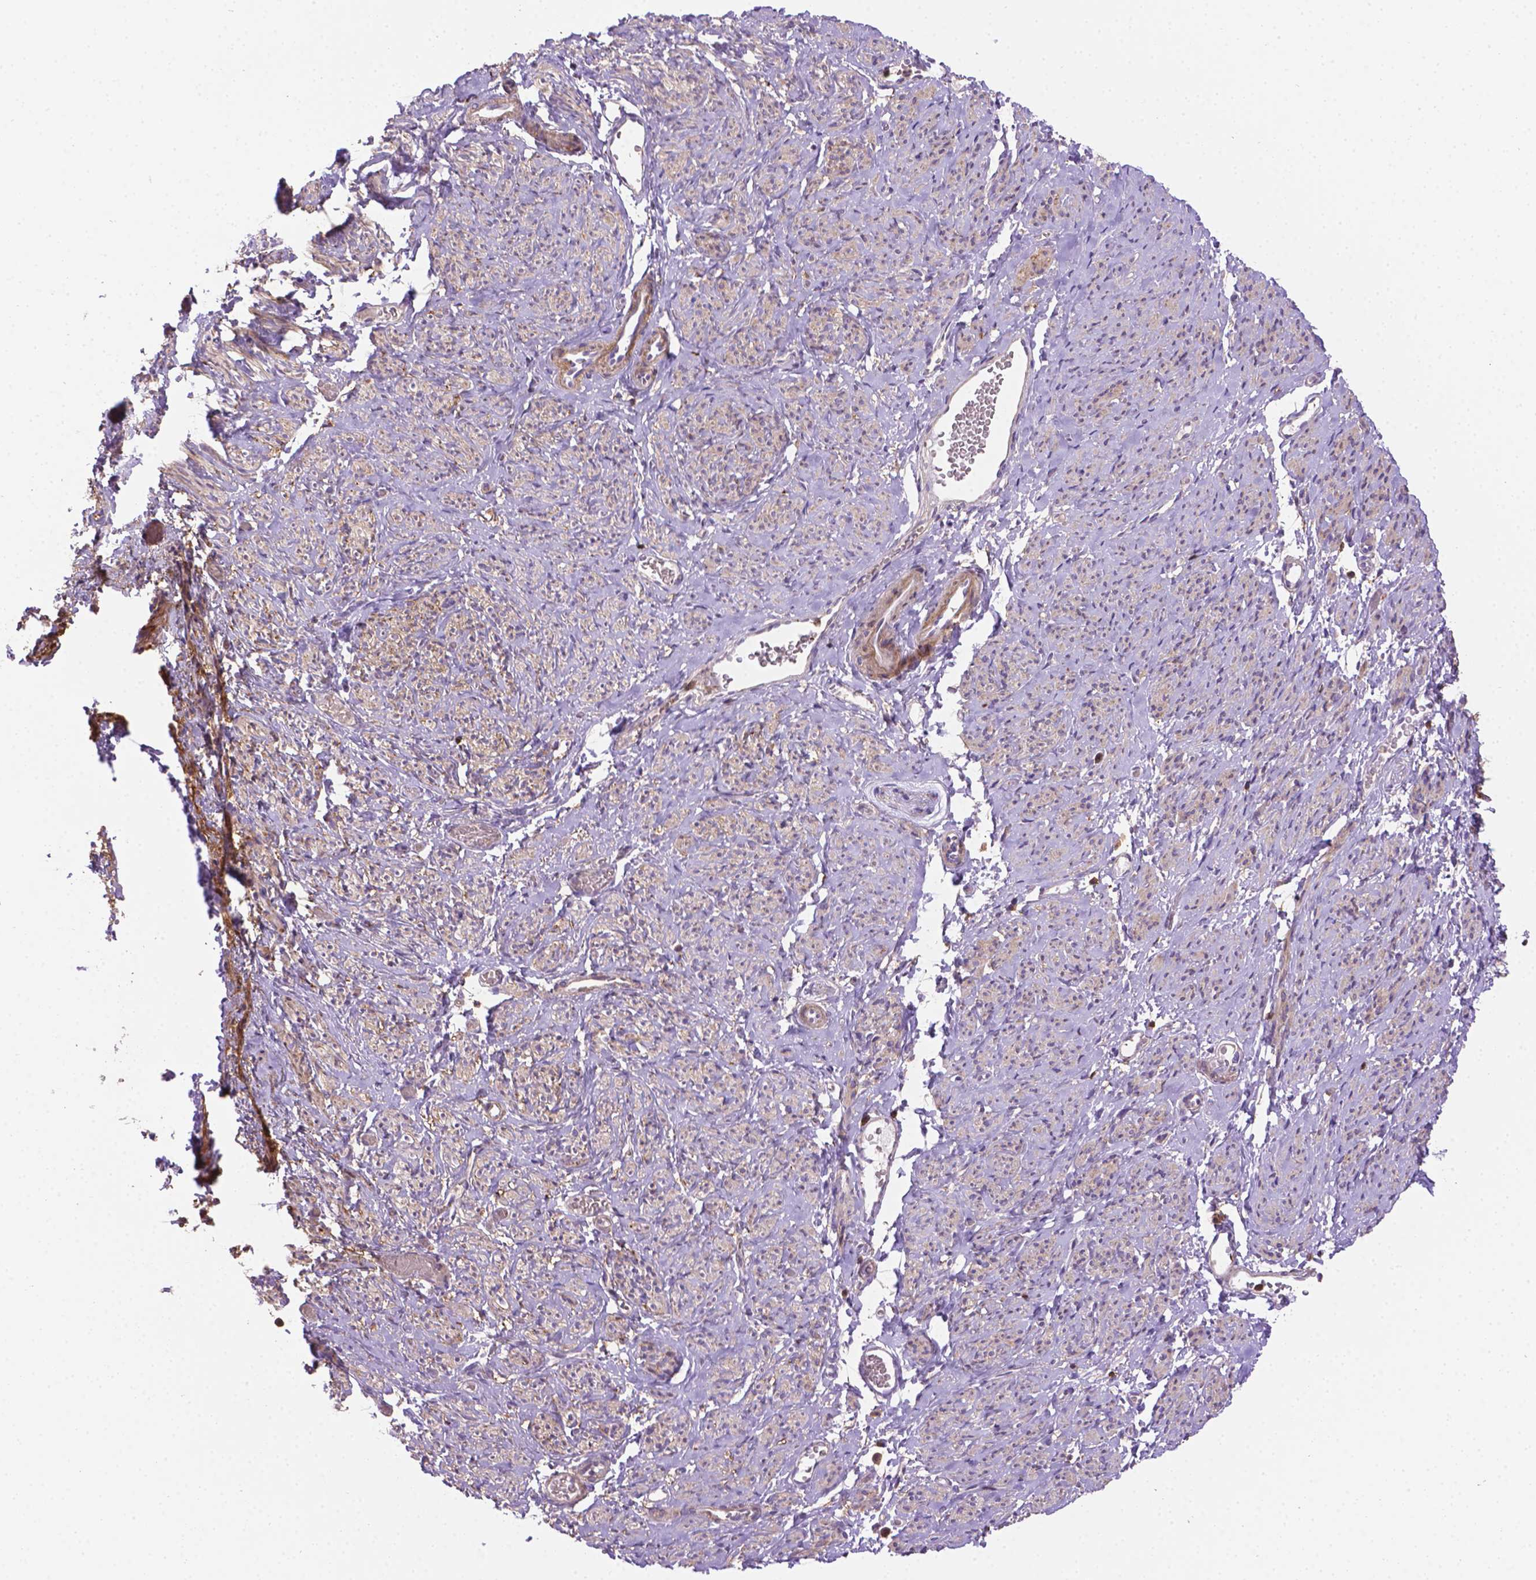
{"staining": {"intensity": "weak", "quantity": "25%-75%", "location": "cytoplasmic/membranous"}, "tissue": "smooth muscle", "cell_type": "Smooth muscle cells", "image_type": "normal", "snomed": [{"axis": "morphology", "description": "Normal tissue, NOS"}, {"axis": "topography", "description": "Smooth muscle"}], "caption": "A brown stain shows weak cytoplasmic/membranous expression of a protein in smooth muscle cells of normal human smooth muscle.", "gene": "ACAD10", "patient": {"sex": "female", "age": 65}}